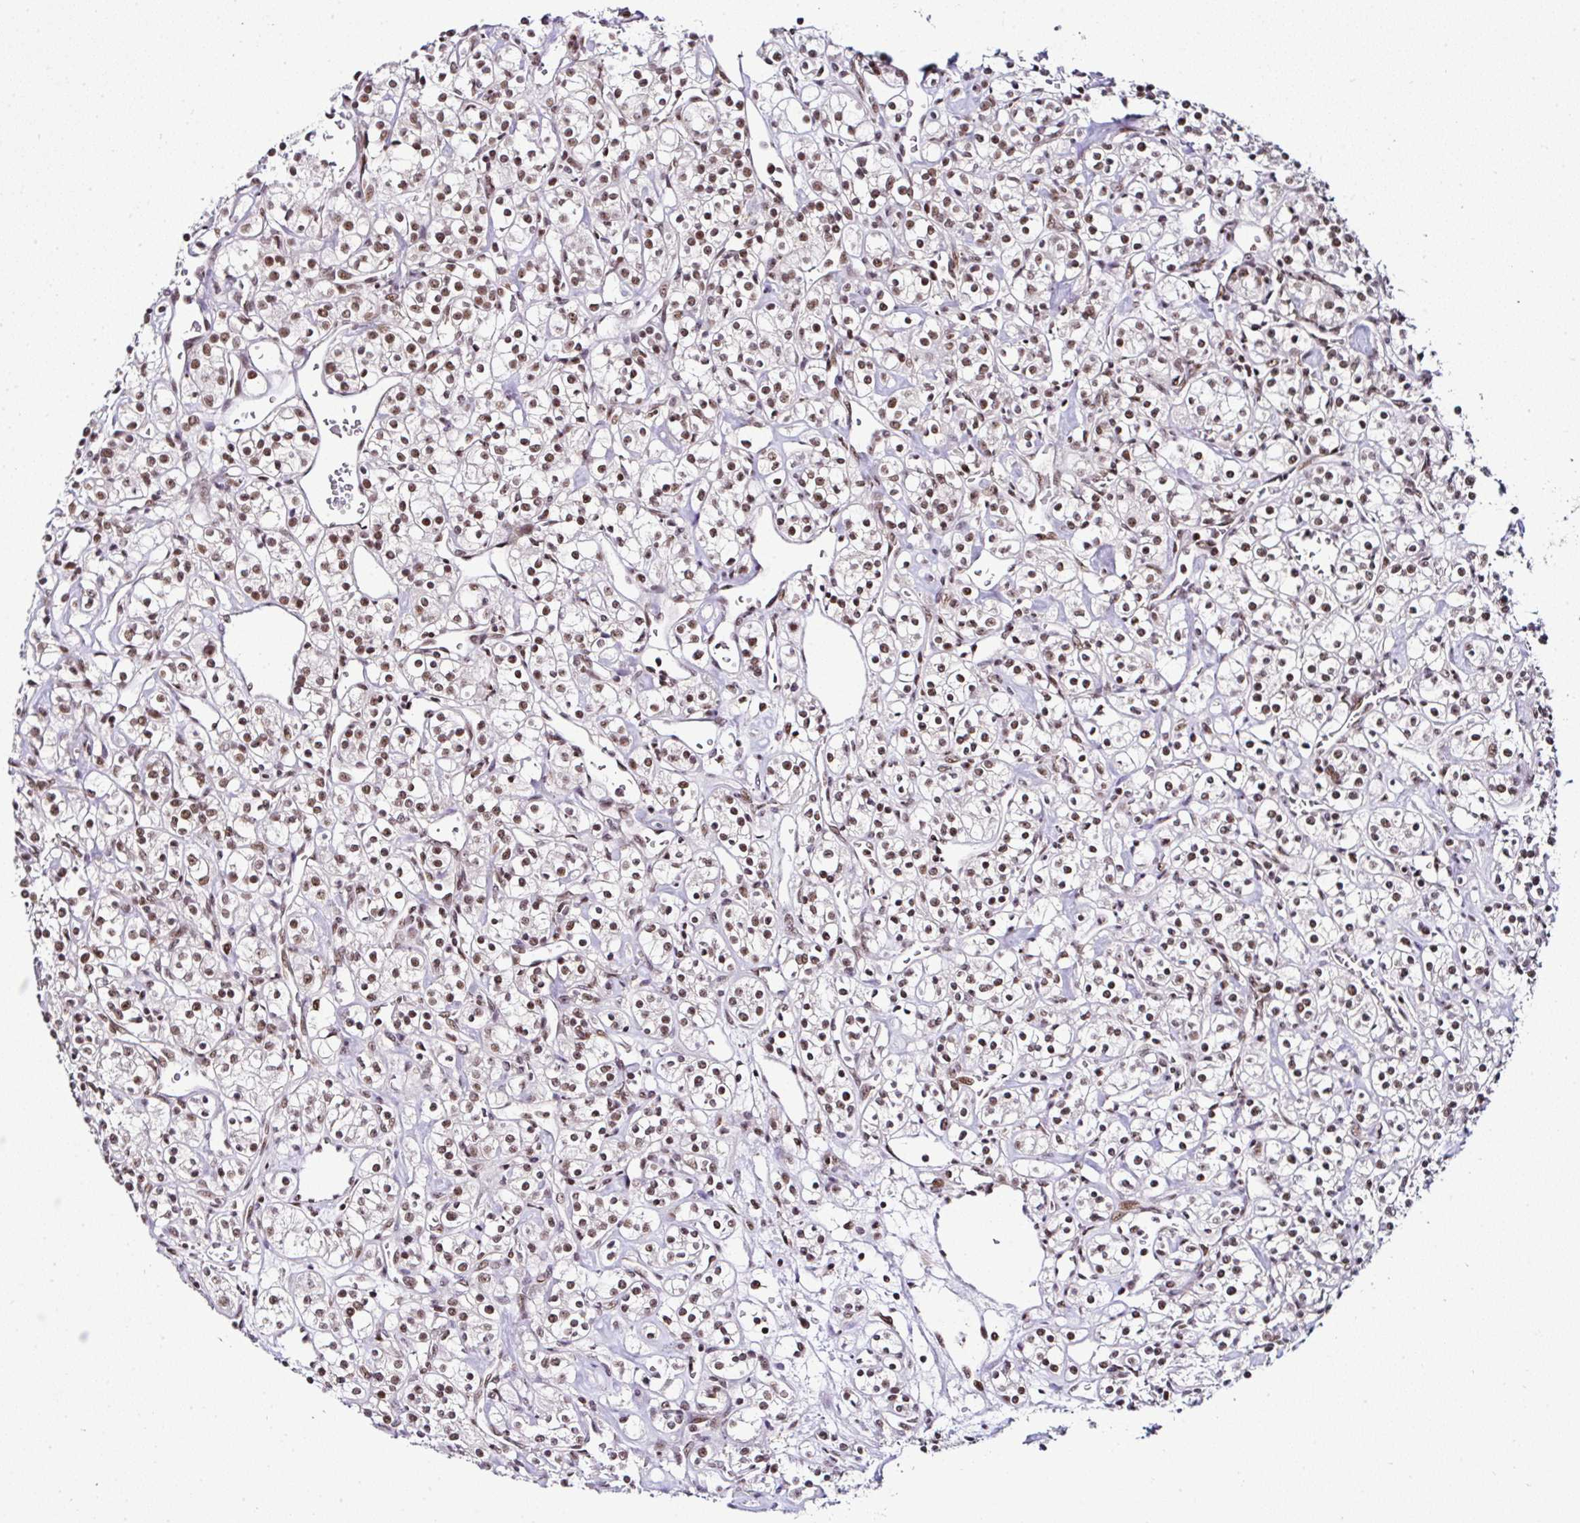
{"staining": {"intensity": "moderate", "quantity": ">75%", "location": "nuclear"}, "tissue": "renal cancer", "cell_type": "Tumor cells", "image_type": "cancer", "snomed": [{"axis": "morphology", "description": "Adenocarcinoma, NOS"}, {"axis": "topography", "description": "Kidney"}], "caption": "A brown stain shows moderate nuclear positivity of a protein in human renal cancer (adenocarcinoma) tumor cells.", "gene": "PTPN2", "patient": {"sex": "male", "age": 77}}